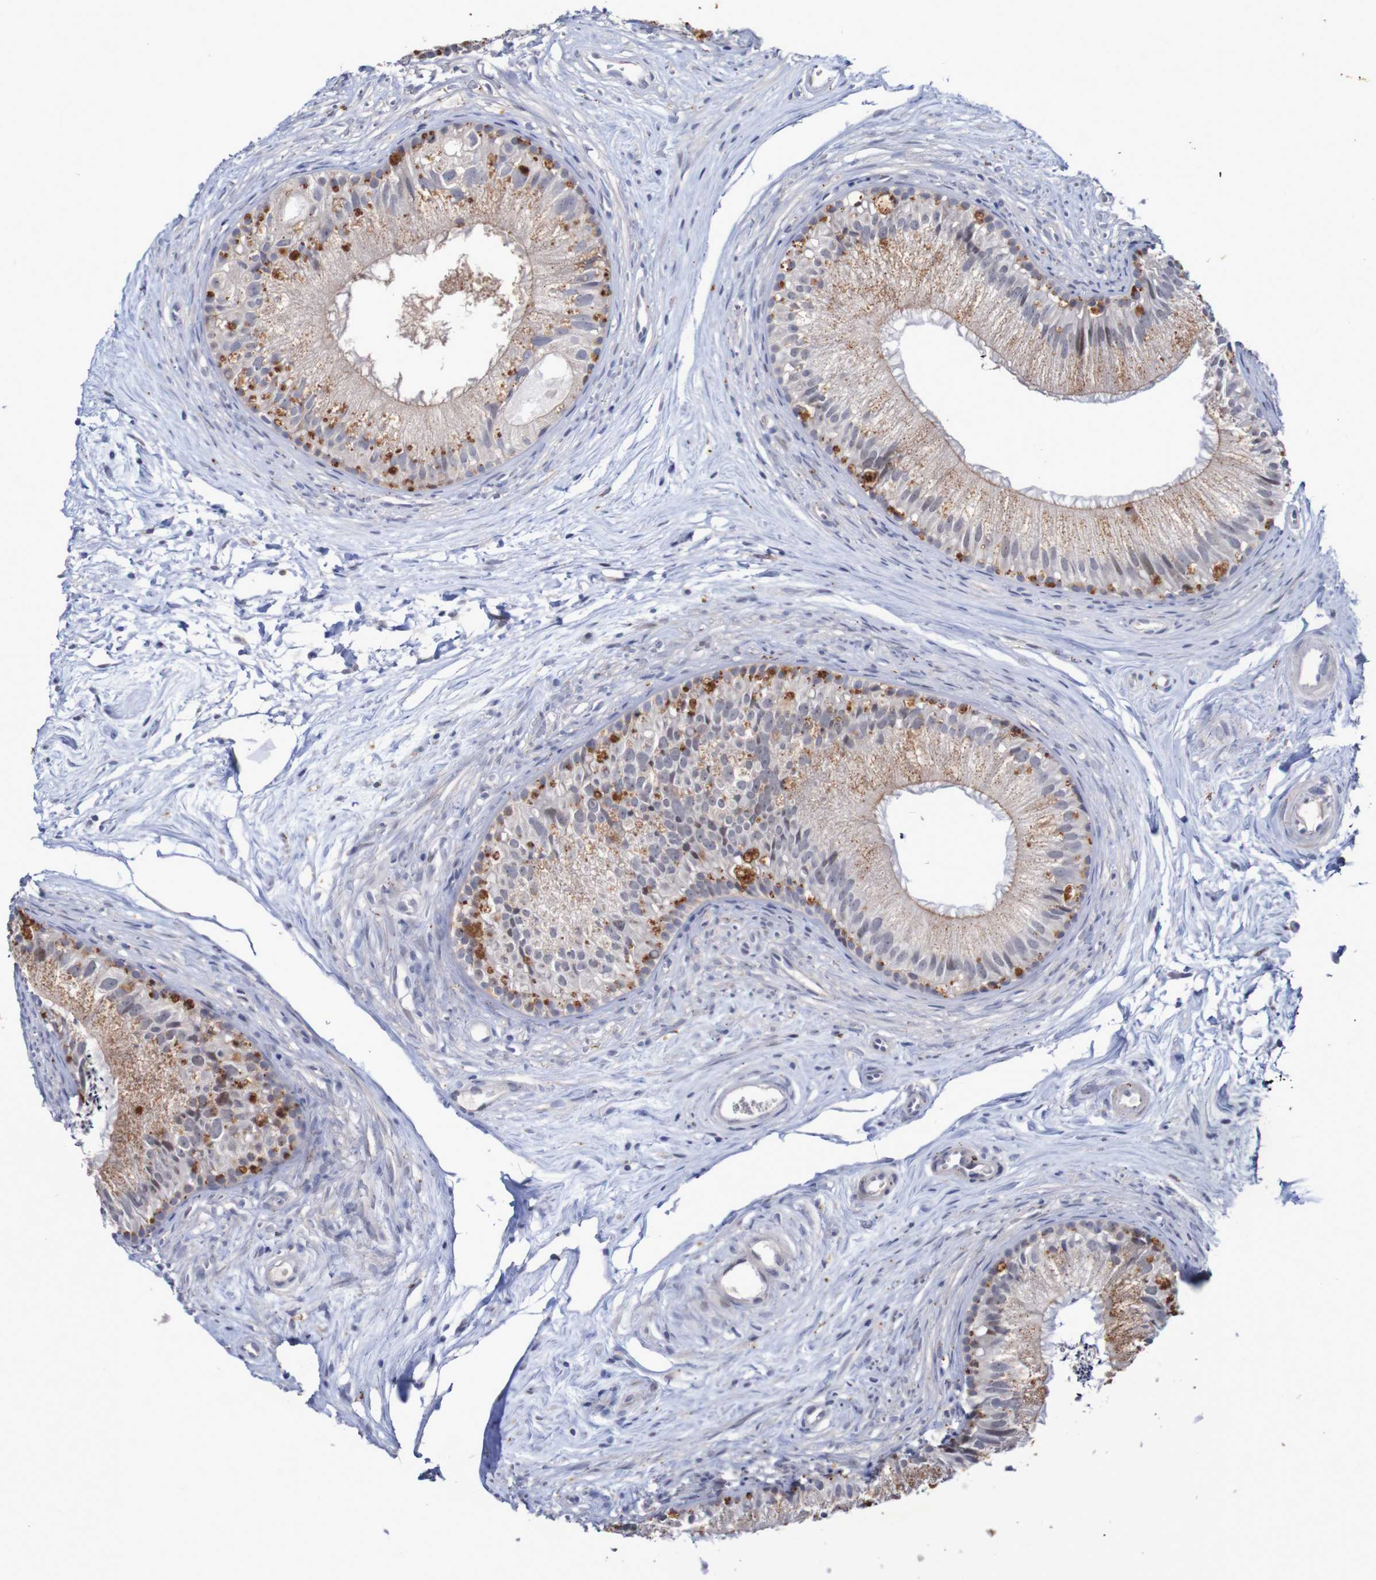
{"staining": {"intensity": "moderate", "quantity": "25%-75%", "location": "cytoplasmic/membranous"}, "tissue": "epididymis", "cell_type": "Glandular cells", "image_type": "normal", "snomed": [{"axis": "morphology", "description": "Normal tissue, NOS"}, {"axis": "topography", "description": "Epididymis"}], "caption": "A photomicrograph of epididymis stained for a protein exhibits moderate cytoplasmic/membranous brown staining in glandular cells. The protein of interest is shown in brown color, while the nuclei are stained blue.", "gene": "FBP1", "patient": {"sex": "male", "age": 56}}